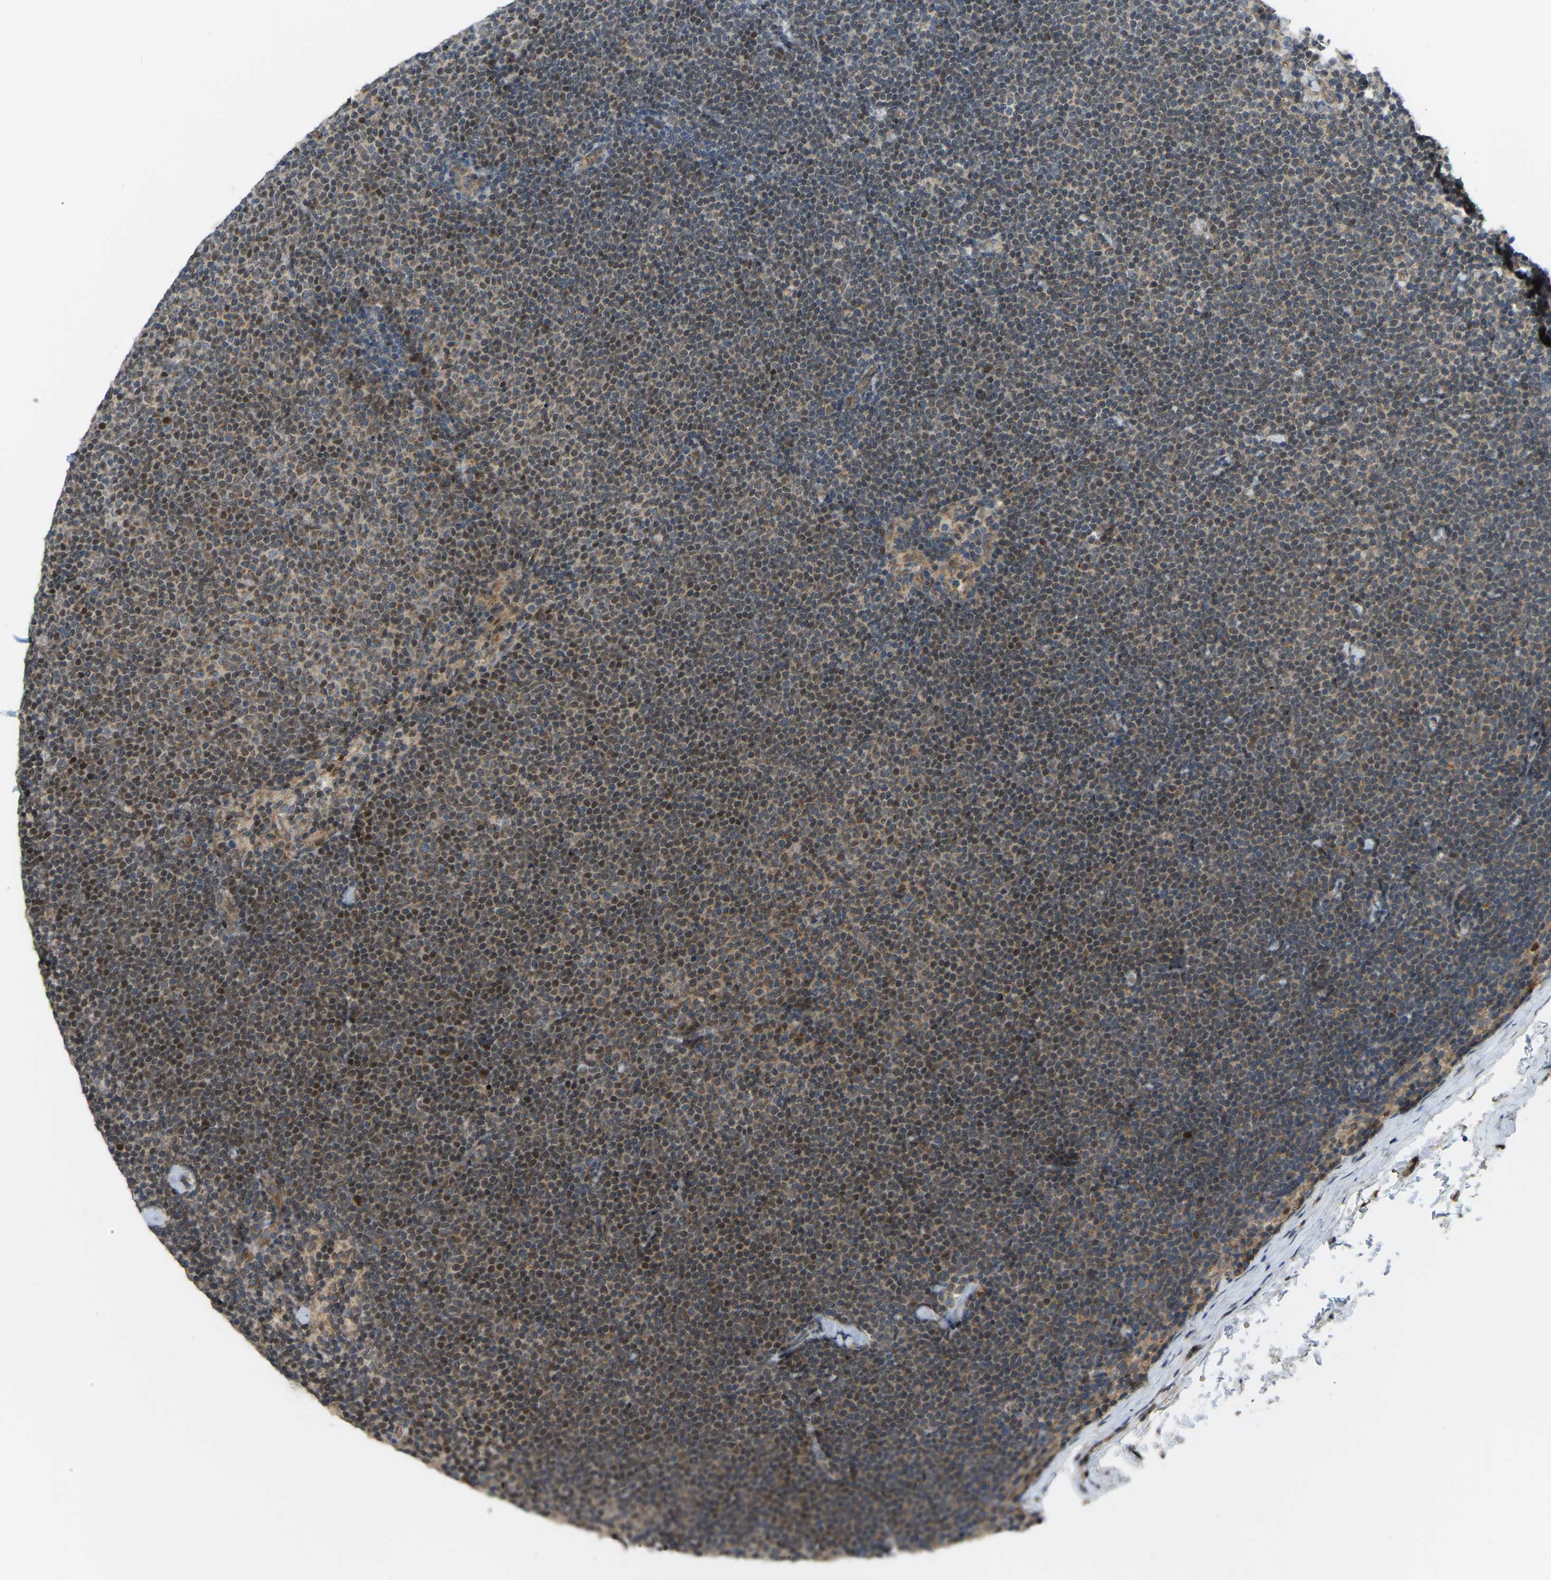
{"staining": {"intensity": "moderate", "quantity": ">75%", "location": "cytoplasmic/membranous,nuclear"}, "tissue": "lymphoma", "cell_type": "Tumor cells", "image_type": "cancer", "snomed": [{"axis": "morphology", "description": "Malignant lymphoma, non-Hodgkin's type, Low grade"}, {"axis": "topography", "description": "Lymph node"}], "caption": "Low-grade malignant lymphoma, non-Hodgkin's type was stained to show a protein in brown. There is medium levels of moderate cytoplasmic/membranous and nuclear expression in about >75% of tumor cells.", "gene": "C21orf91", "patient": {"sex": "female", "age": 53}}